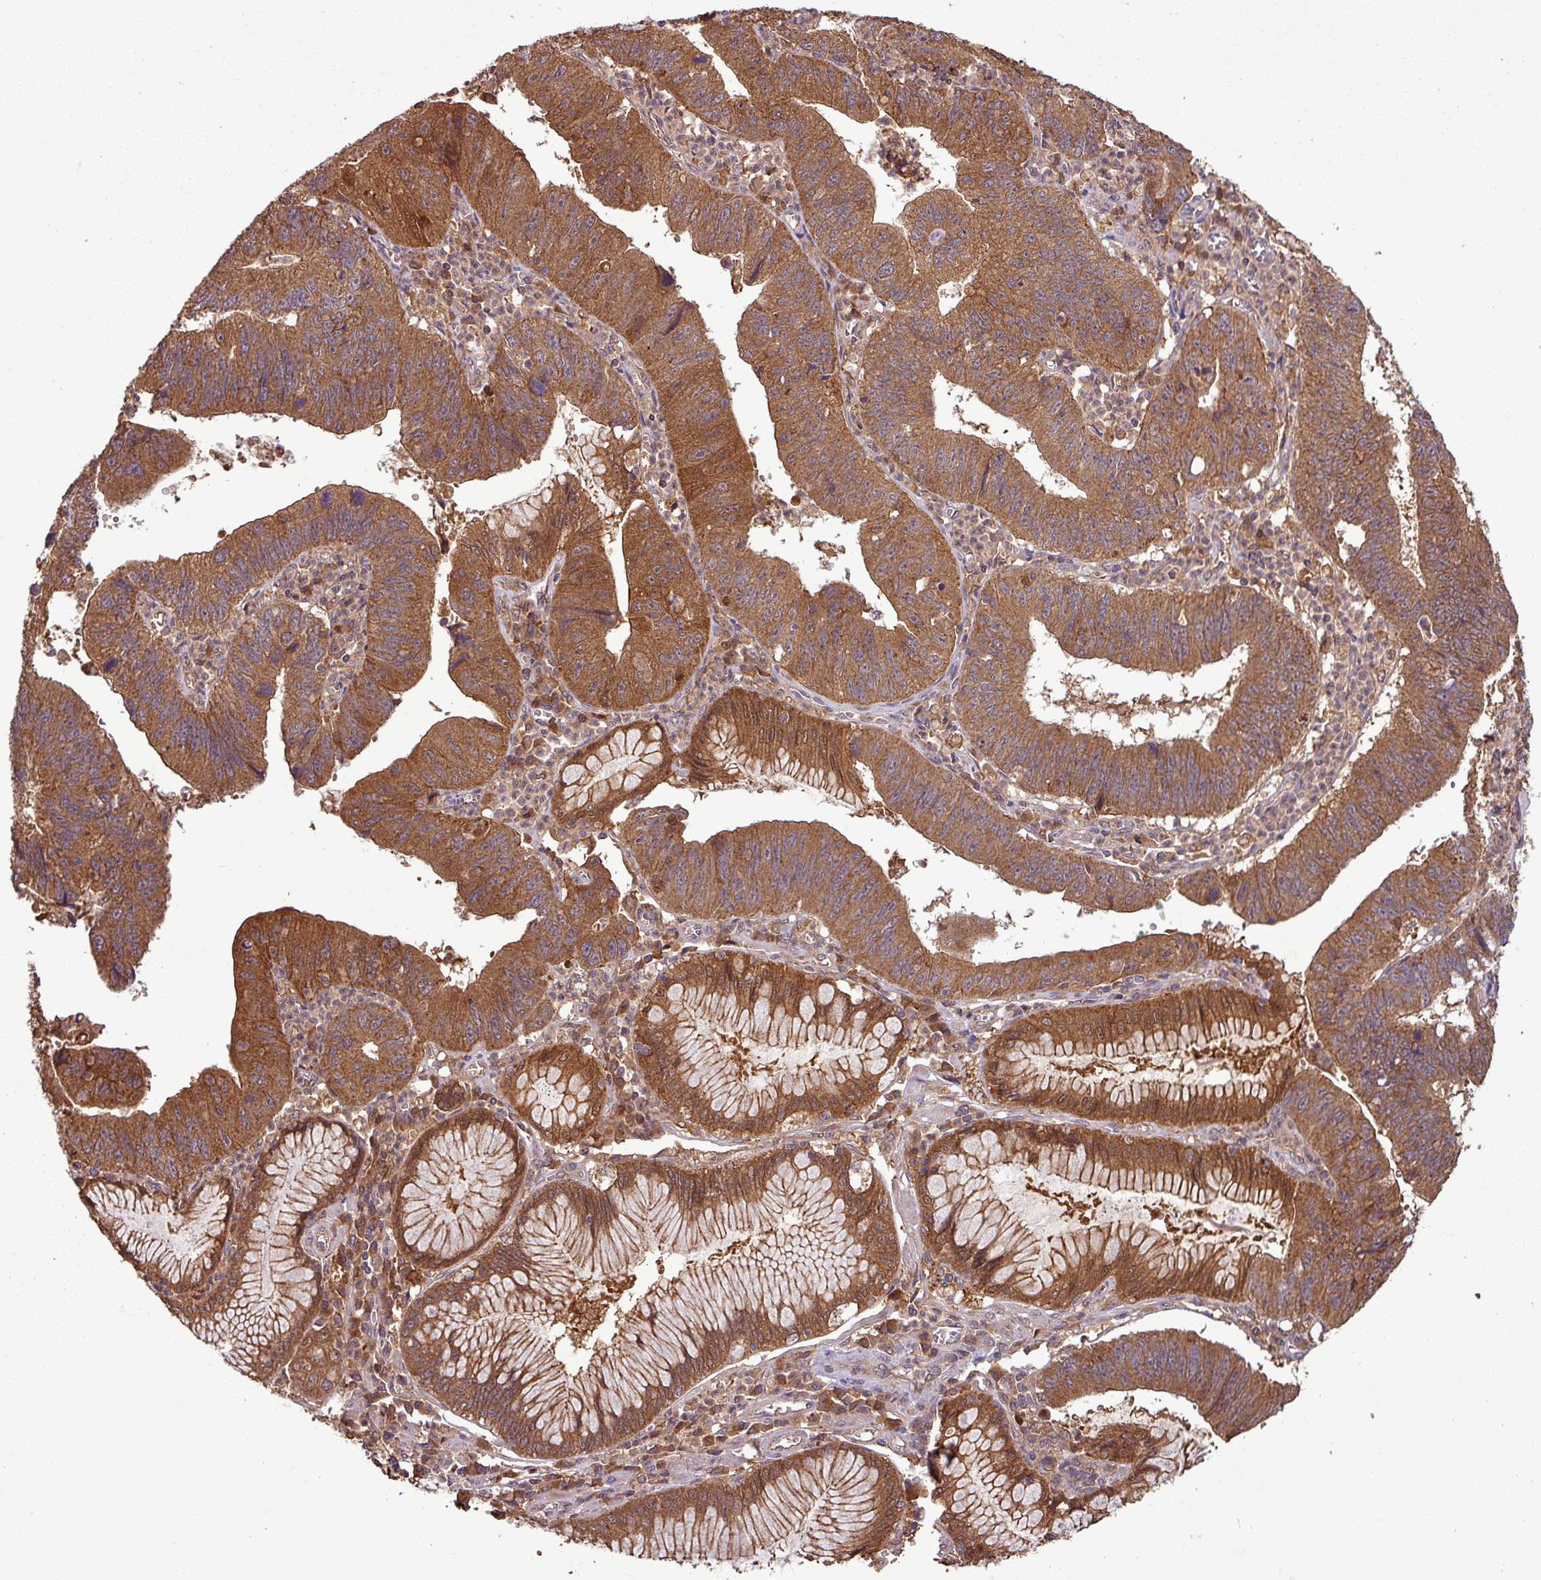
{"staining": {"intensity": "moderate", "quantity": ">75%", "location": "cytoplasmic/membranous"}, "tissue": "stomach cancer", "cell_type": "Tumor cells", "image_type": "cancer", "snomed": [{"axis": "morphology", "description": "Adenocarcinoma, NOS"}, {"axis": "topography", "description": "Stomach"}], "caption": "Moderate cytoplasmic/membranous staining is identified in approximately >75% of tumor cells in stomach adenocarcinoma.", "gene": "NT5C3A", "patient": {"sex": "male", "age": 59}}